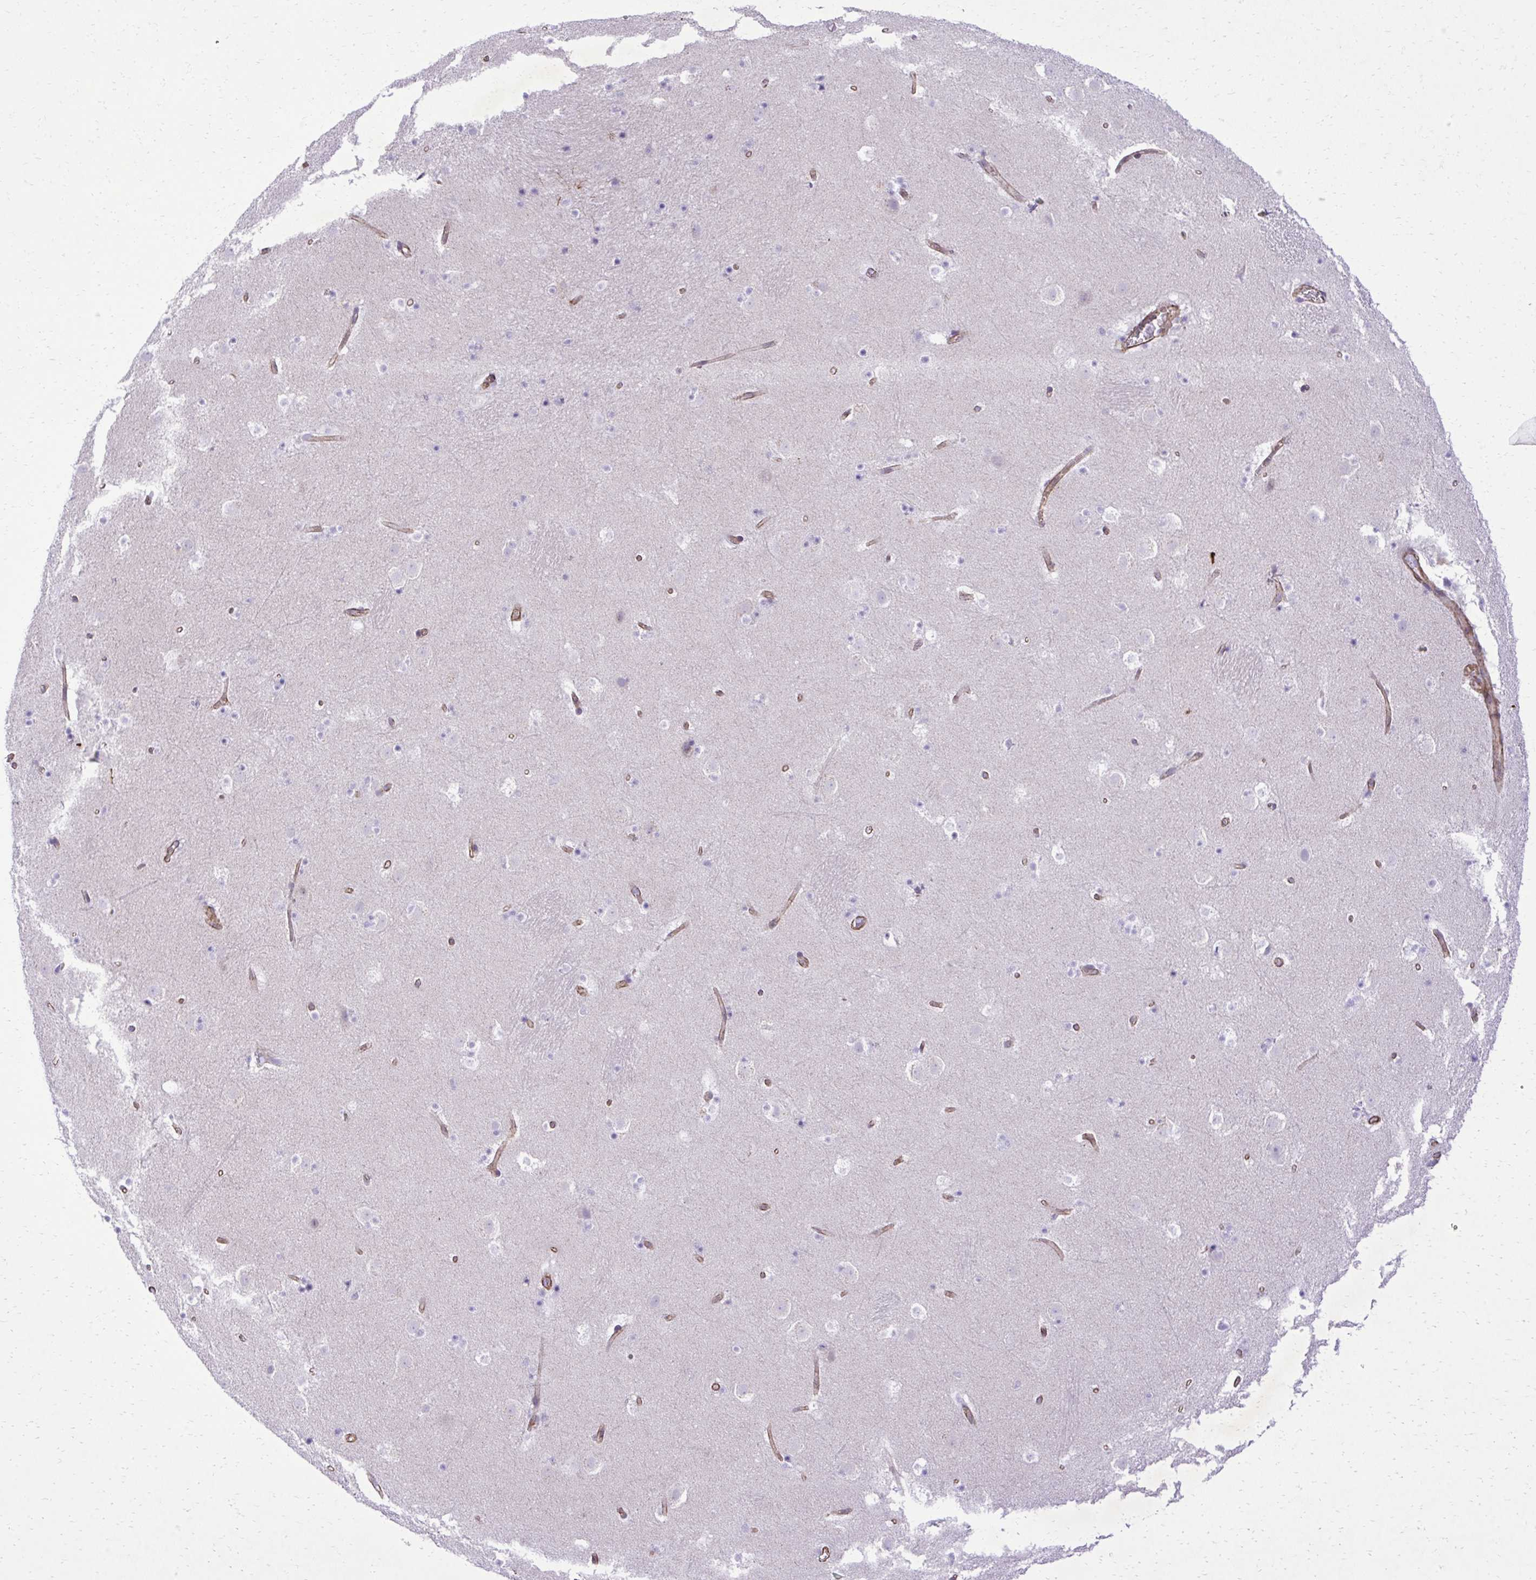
{"staining": {"intensity": "negative", "quantity": "none", "location": "none"}, "tissue": "caudate", "cell_type": "Glial cells", "image_type": "normal", "snomed": [{"axis": "morphology", "description": "Normal tissue, NOS"}, {"axis": "topography", "description": "Lateral ventricle wall"}], "caption": "Glial cells show no significant protein expression in unremarkable caudate. (Brightfield microscopy of DAB IHC at high magnification).", "gene": "PITPNM3", "patient": {"sex": "male", "age": 37}}